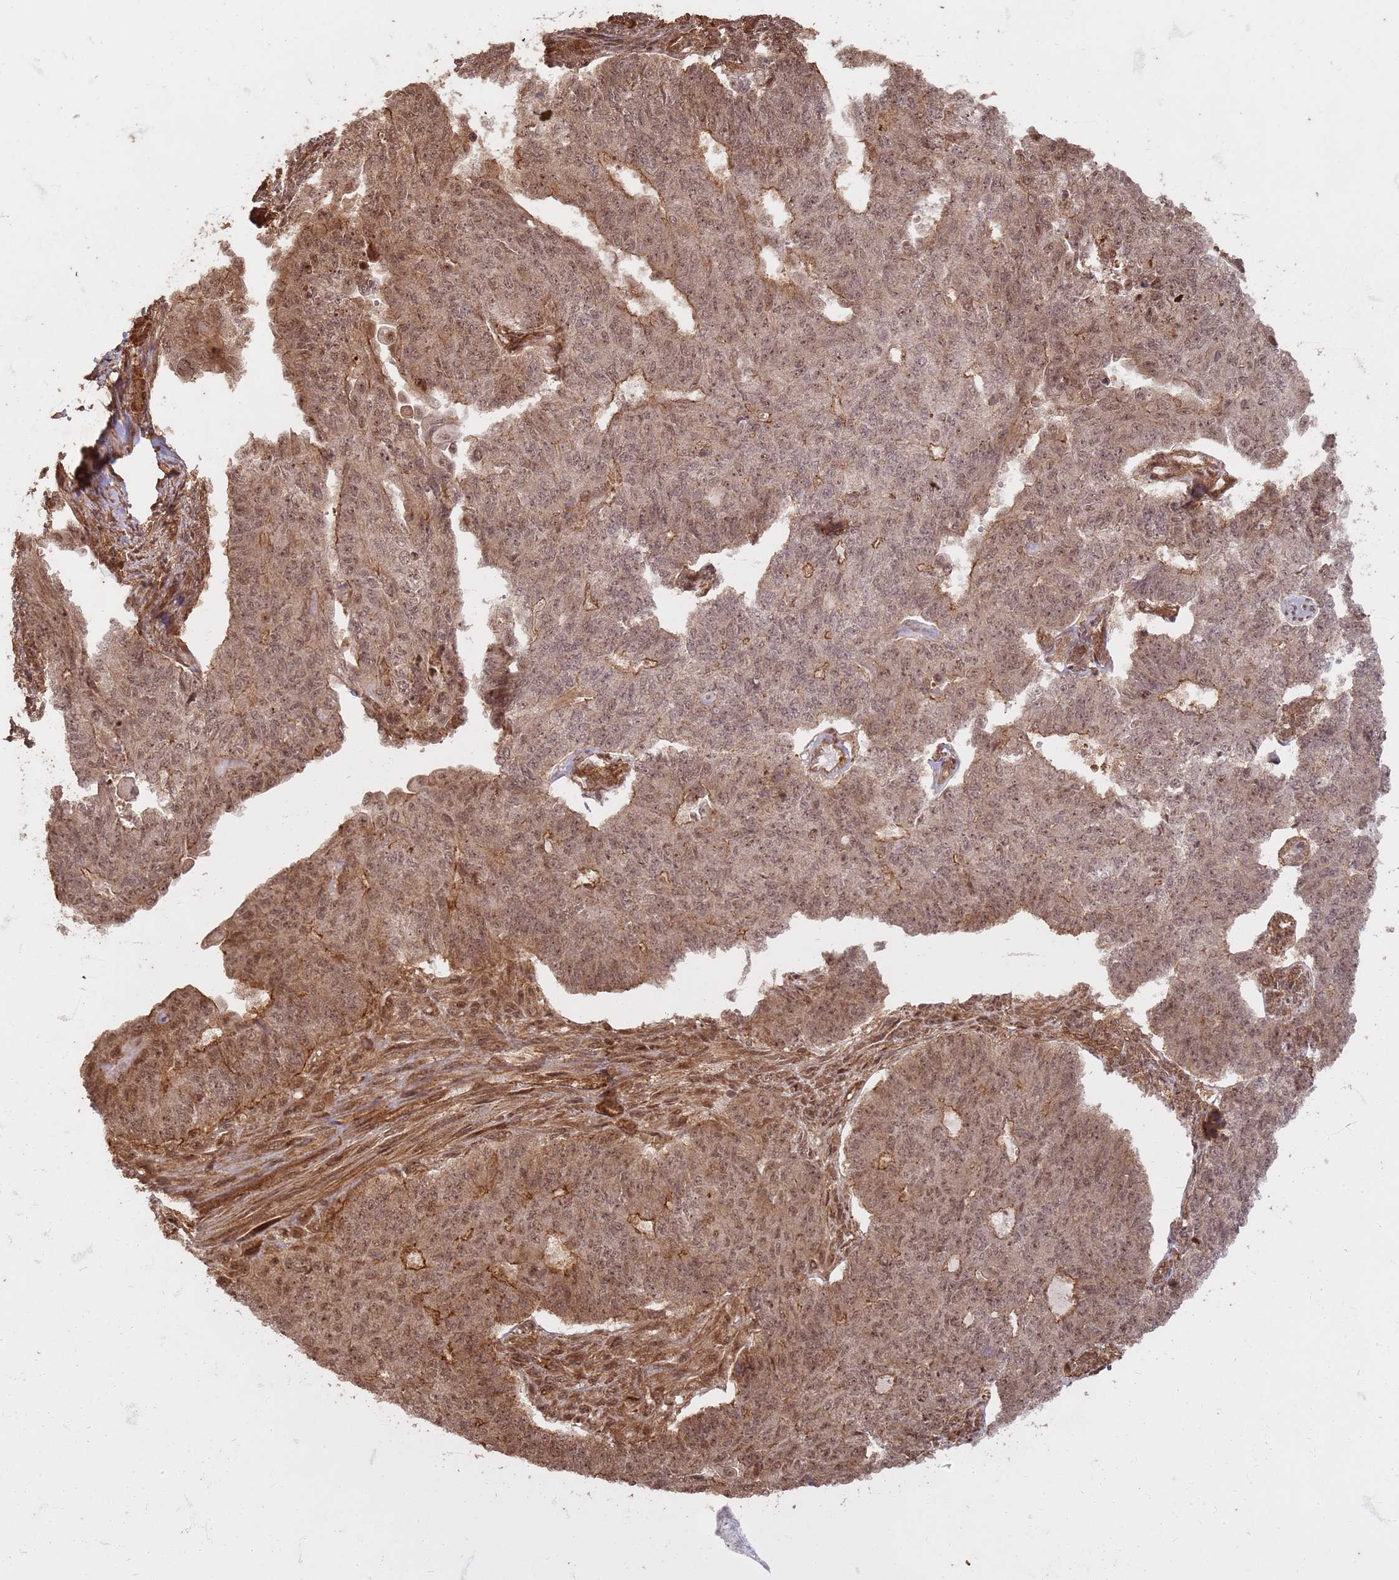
{"staining": {"intensity": "moderate", "quantity": ">75%", "location": "cytoplasmic/membranous,nuclear"}, "tissue": "endometrial cancer", "cell_type": "Tumor cells", "image_type": "cancer", "snomed": [{"axis": "morphology", "description": "Adenocarcinoma, NOS"}, {"axis": "topography", "description": "Endometrium"}], "caption": "Moderate cytoplasmic/membranous and nuclear expression is present in approximately >75% of tumor cells in adenocarcinoma (endometrial).", "gene": "KIF26A", "patient": {"sex": "female", "age": 32}}